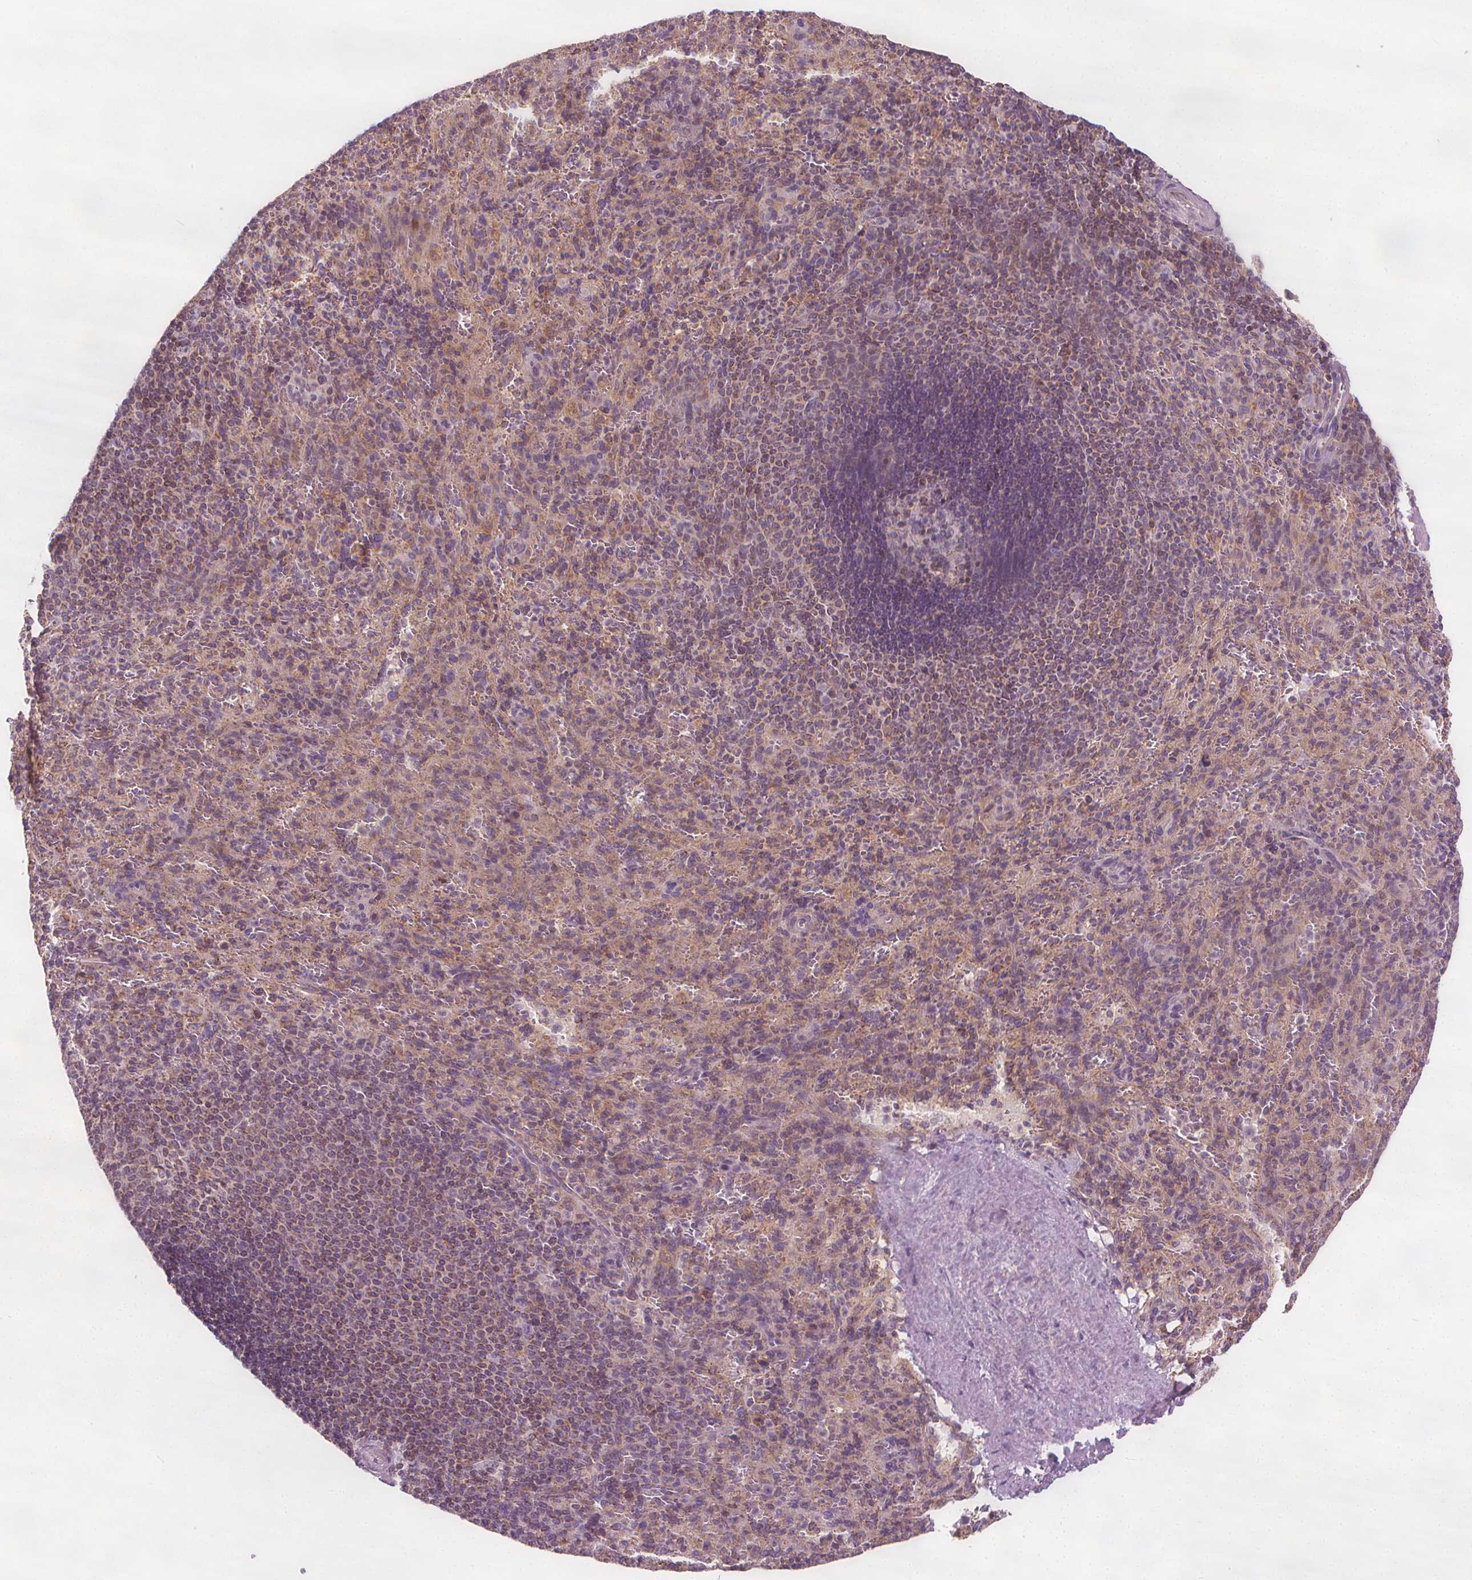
{"staining": {"intensity": "negative", "quantity": "none", "location": "none"}, "tissue": "spleen", "cell_type": "Cells in red pulp", "image_type": "normal", "snomed": [{"axis": "morphology", "description": "Normal tissue, NOS"}, {"axis": "topography", "description": "Spleen"}], "caption": "This is a histopathology image of IHC staining of benign spleen, which shows no staining in cells in red pulp.", "gene": "RAB20", "patient": {"sex": "male", "age": 57}}